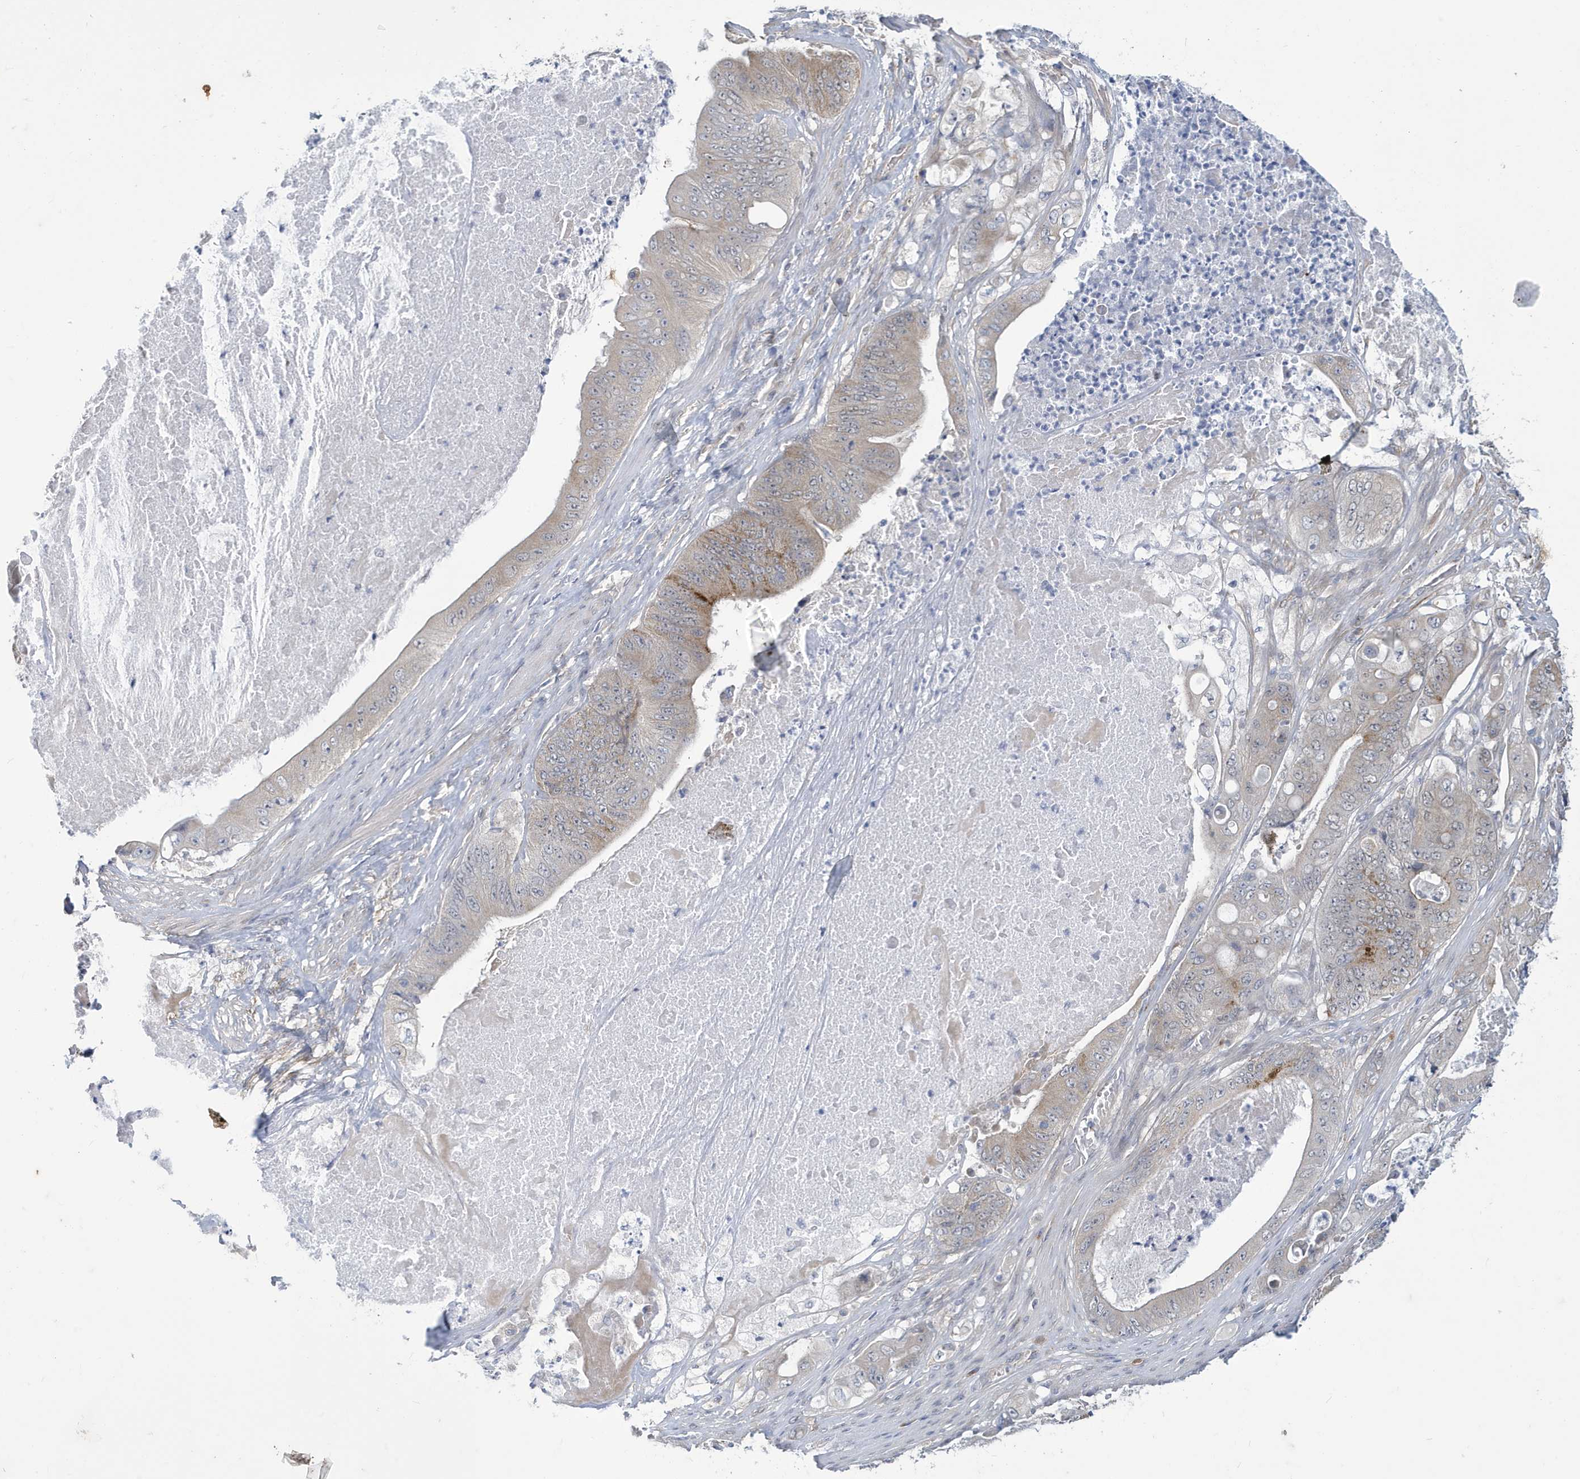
{"staining": {"intensity": "strong", "quantity": "<25%", "location": "cytoplasmic/membranous"}, "tissue": "stomach cancer", "cell_type": "Tumor cells", "image_type": "cancer", "snomed": [{"axis": "morphology", "description": "Adenocarcinoma, NOS"}, {"axis": "topography", "description": "Stomach"}], "caption": "Protein staining displays strong cytoplasmic/membranous expression in approximately <25% of tumor cells in stomach cancer. (DAB (3,3'-diaminobenzidine) IHC, brown staining for protein, blue staining for nuclei).", "gene": "ZNF654", "patient": {"sex": "female", "age": 73}}